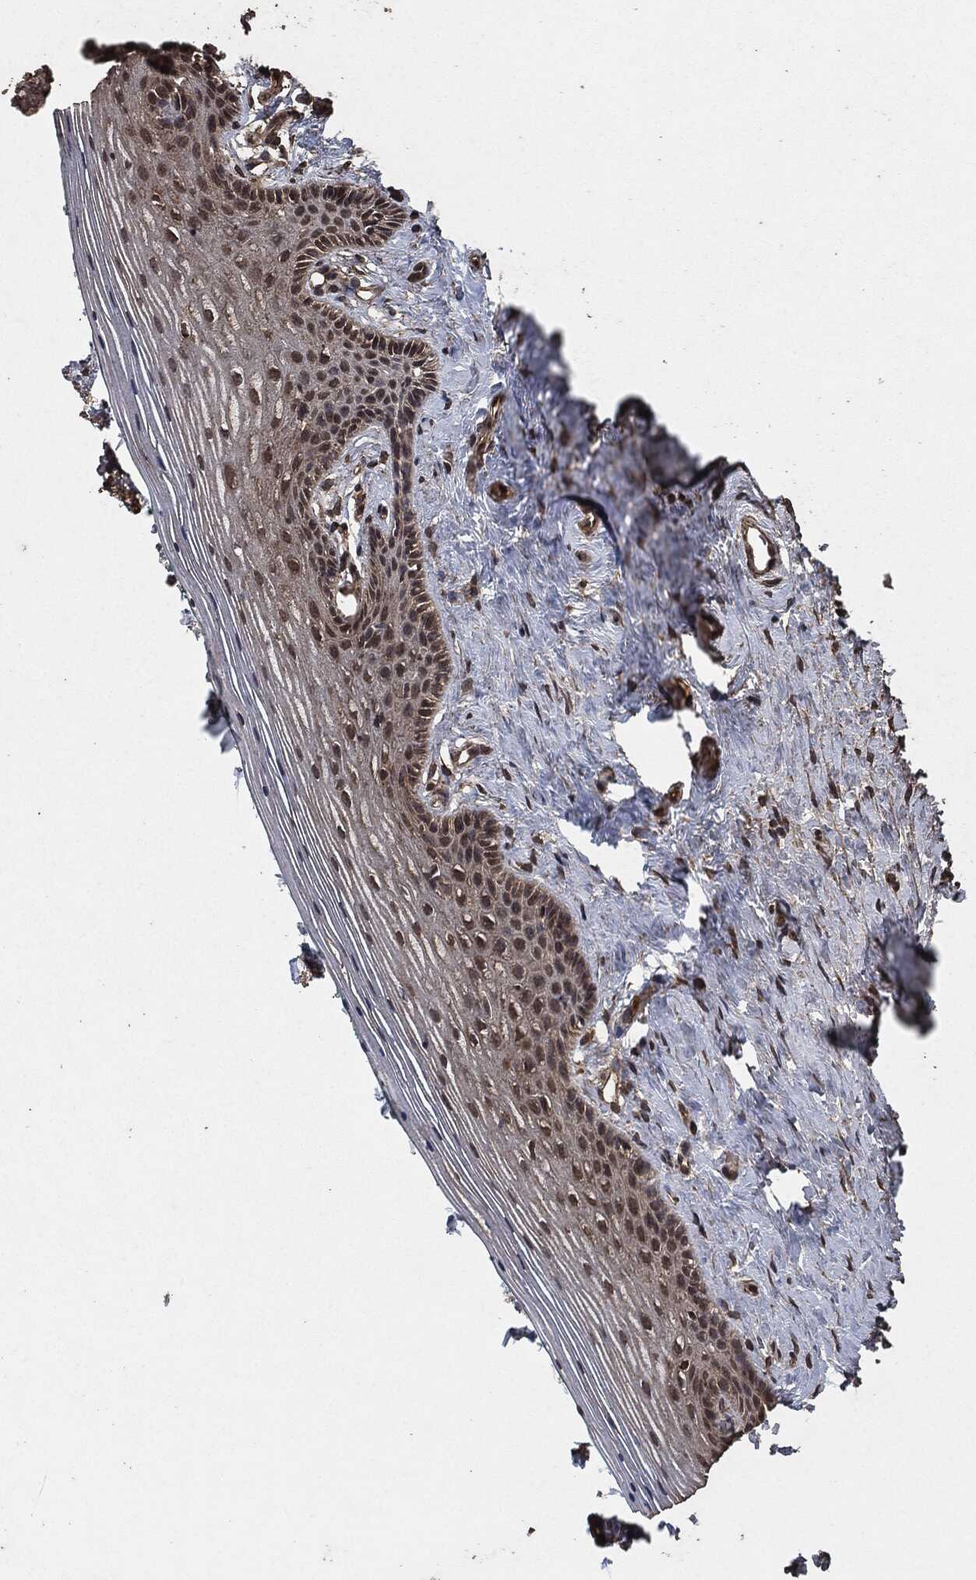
{"staining": {"intensity": "moderate", "quantity": ">75%", "location": "cytoplasmic/membranous"}, "tissue": "vagina", "cell_type": "Squamous epithelial cells", "image_type": "normal", "snomed": [{"axis": "morphology", "description": "Normal tissue, NOS"}, {"axis": "topography", "description": "Vagina"}], "caption": "A brown stain highlights moderate cytoplasmic/membranous expression of a protein in squamous epithelial cells of benign vagina. (DAB (3,3'-diaminobenzidine) = brown stain, brightfield microscopy at high magnification).", "gene": "AKT1S1", "patient": {"sex": "female", "age": 45}}